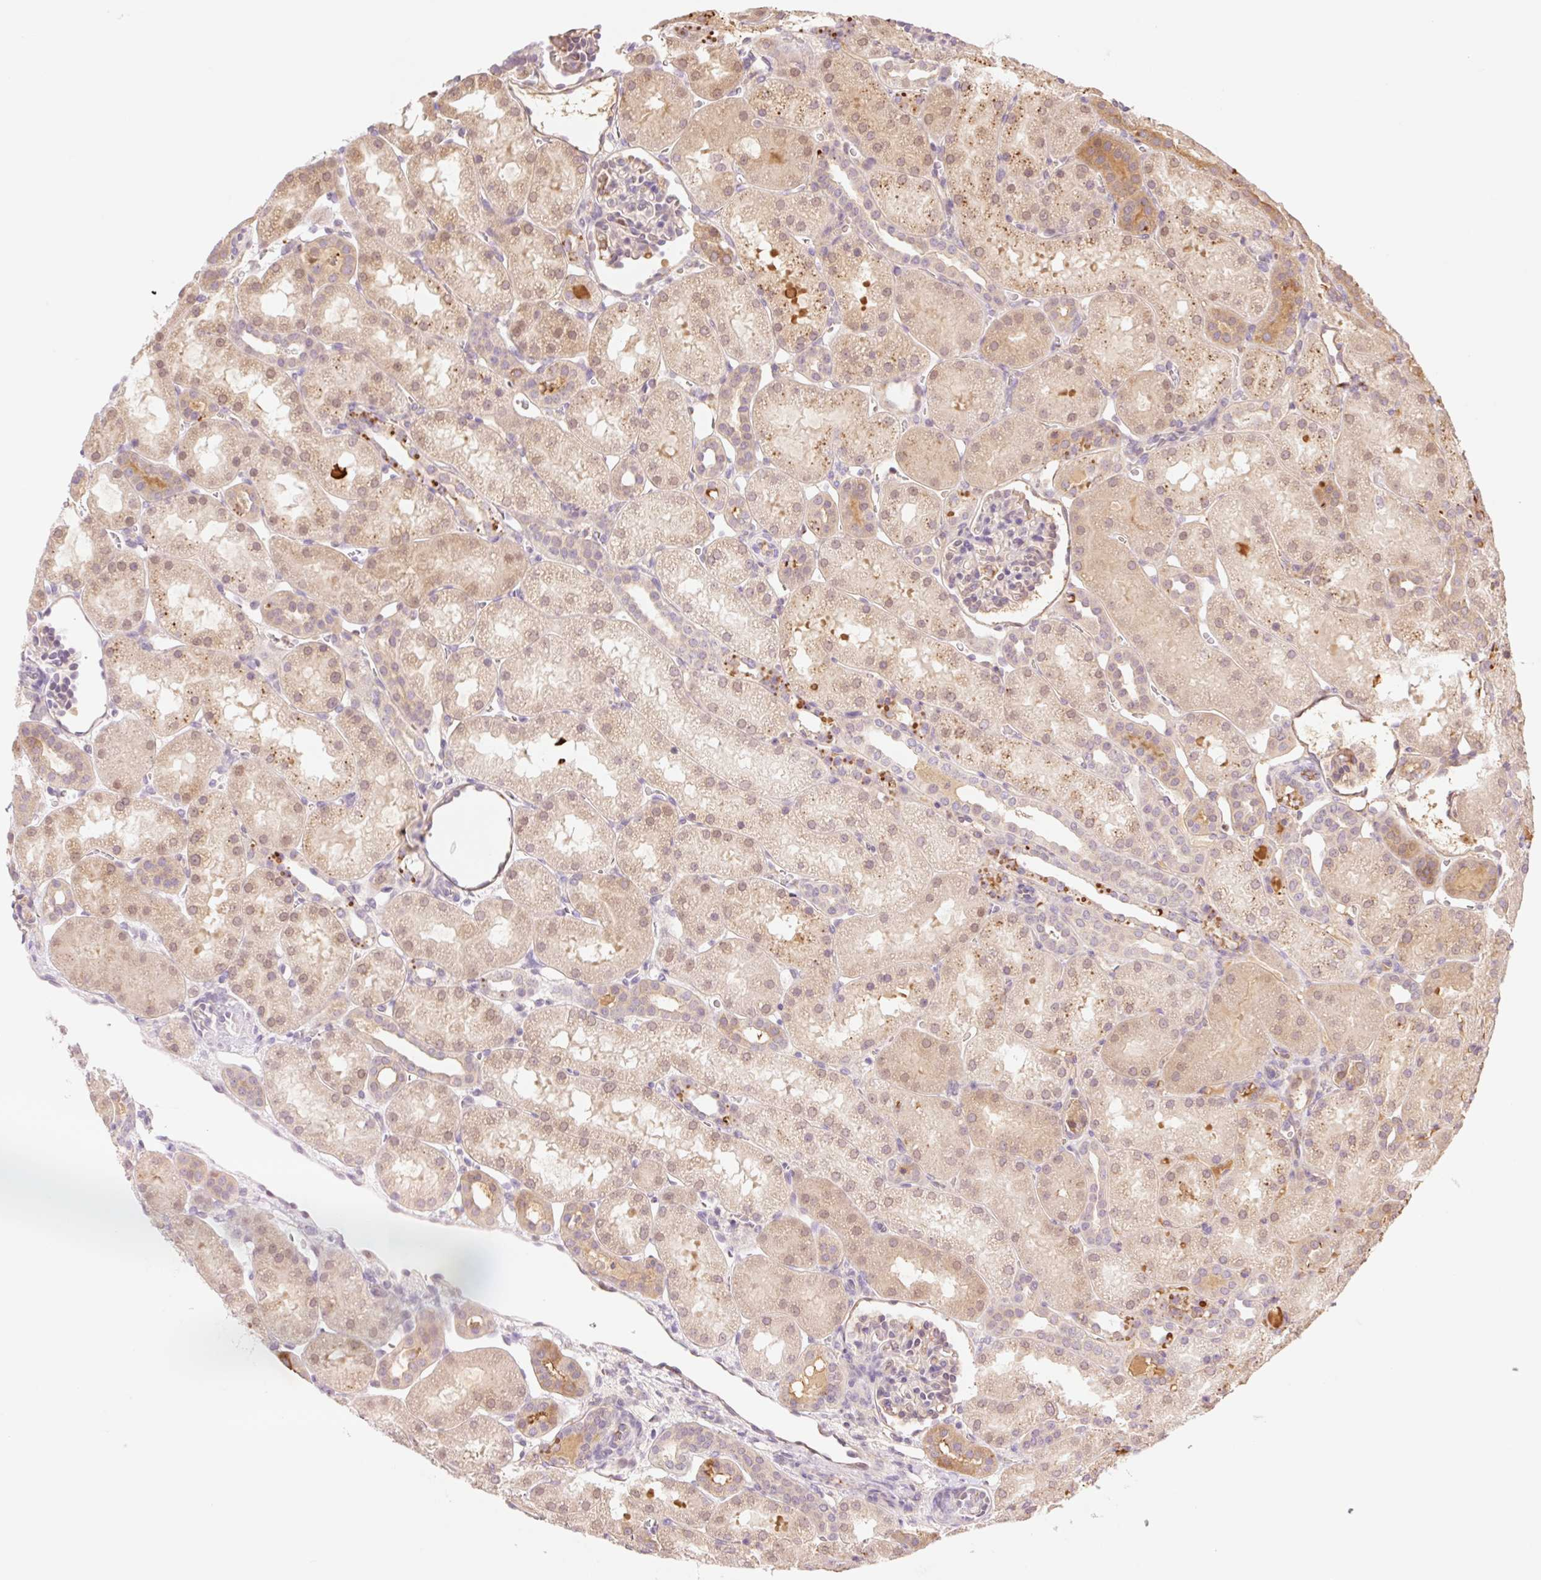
{"staining": {"intensity": "negative", "quantity": "none", "location": "none"}, "tissue": "kidney", "cell_type": "Cells in glomeruli", "image_type": "normal", "snomed": [{"axis": "morphology", "description": "Normal tissue, NOS"}, {"axis": "topography", "description": "Kidney"}], "caption": "IHC of unremarkable human kidney displays no positivity in cells in glomeruli.", "gene": "HEBP1", "patient": {"sex": "male", "age": 2}}